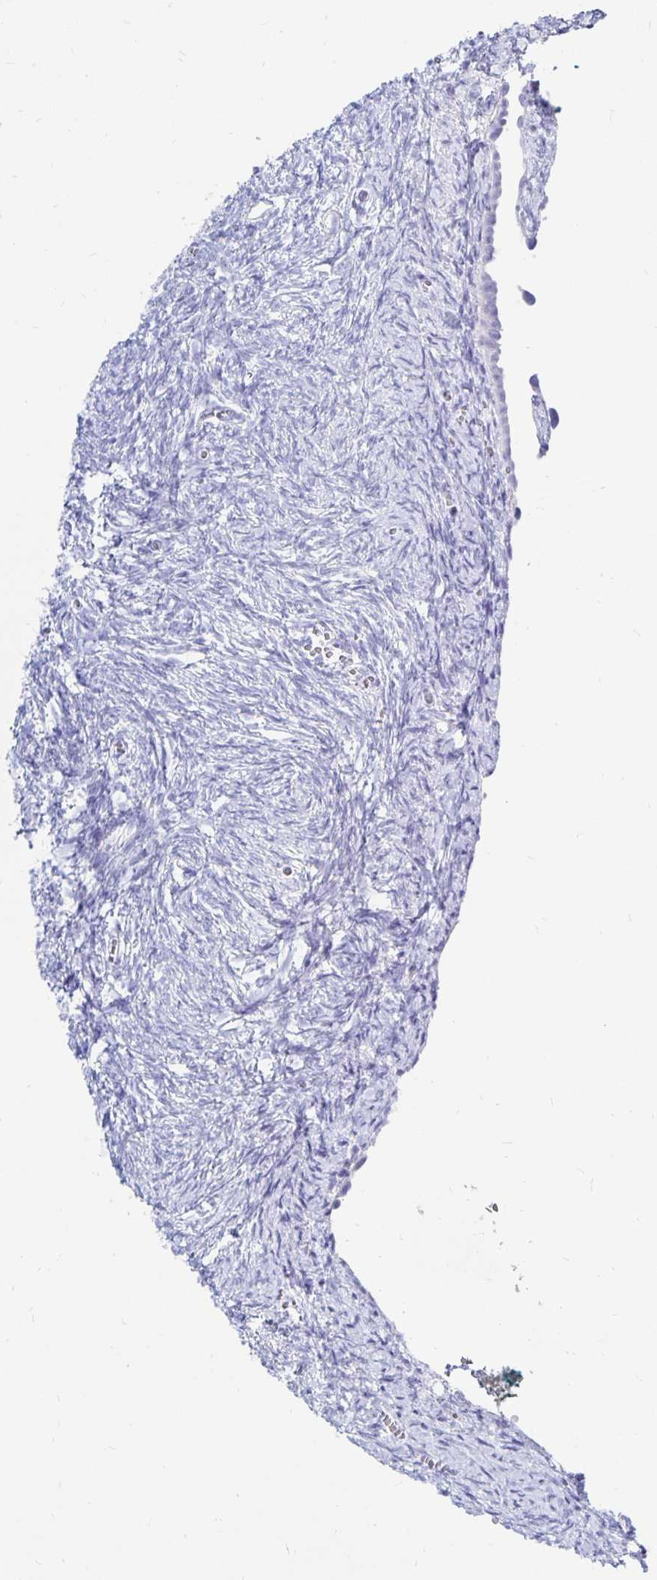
{"staining": {"intensity": "negative", "quantity": "none", "location": "none"}, "tissue": "ovary", "cell_type": "Follicle cells", "image_type": "normal", "snomed": [{"axis": "morphology", "description": "Normal tissue, NOS"}, {"axis": "topography", "description": "Ovary"}], "caption": "IHC of unremarkable human ovary exhibits no expression in follicle cells. The staining was performed using DAB (3,3'-diaminobenzidine) to visualize the protein expression in brown, while the nuclei were stained in blue with hematoxylin (Magnification: 20x).", "gene": "NR2E1", "patient": {"sex": "female", "age": 41}}